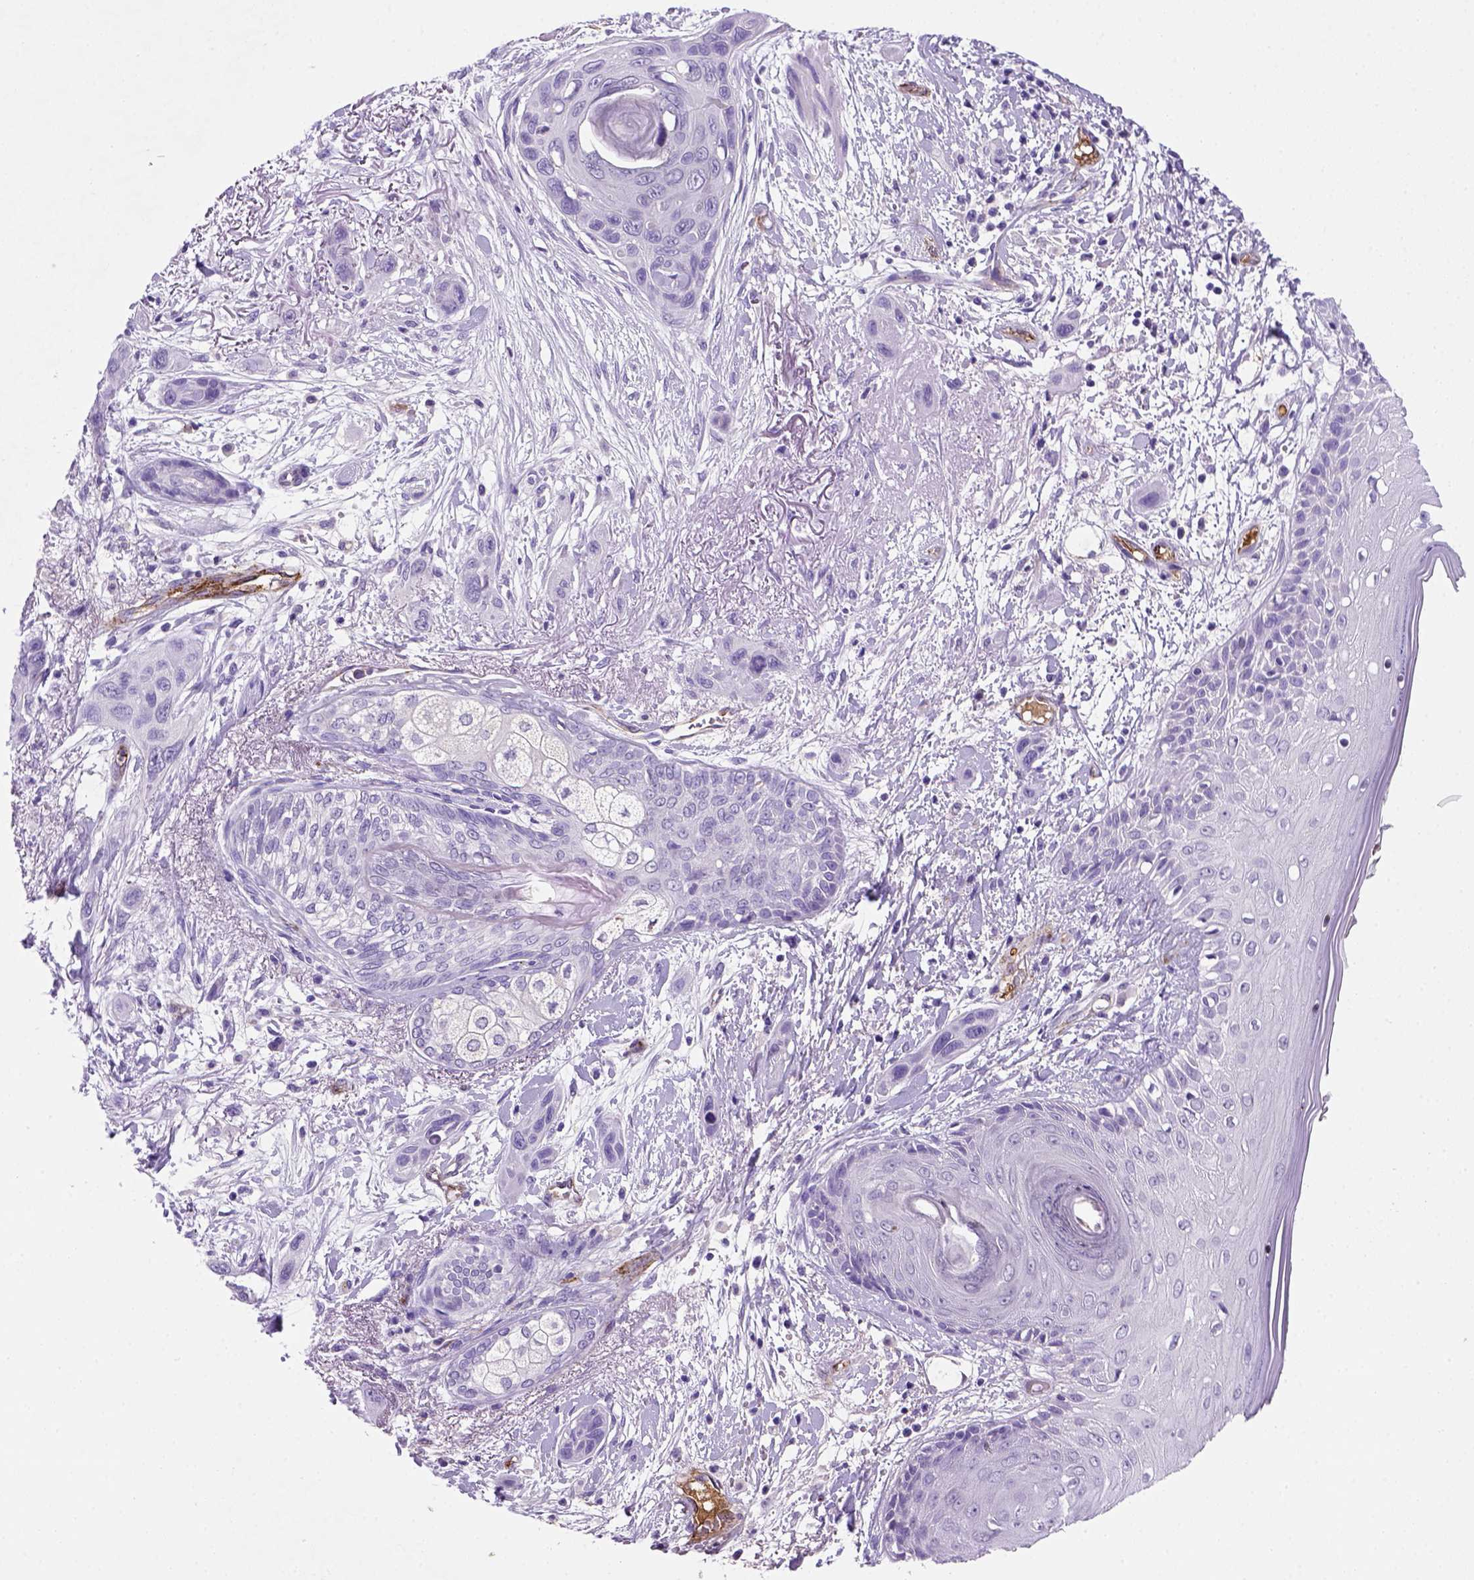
{"staining": {"intensity": "negative", "quantity": "none", "location": "none"}, "tissue": "skin cancer", "cell_type": "Tumor cells", "image_type": "cancer", "snomed": [{"axis": "morphology", "description": "Squamous cell carcinoma, NOS"}, {"axis": "topography", "description": "Skin"}], "caption": "Tumor cells show no significant positivity in squamous cell carcinoma (skin).", "gene": "VWF", "patient": {"sex": "male", "age": 79}}